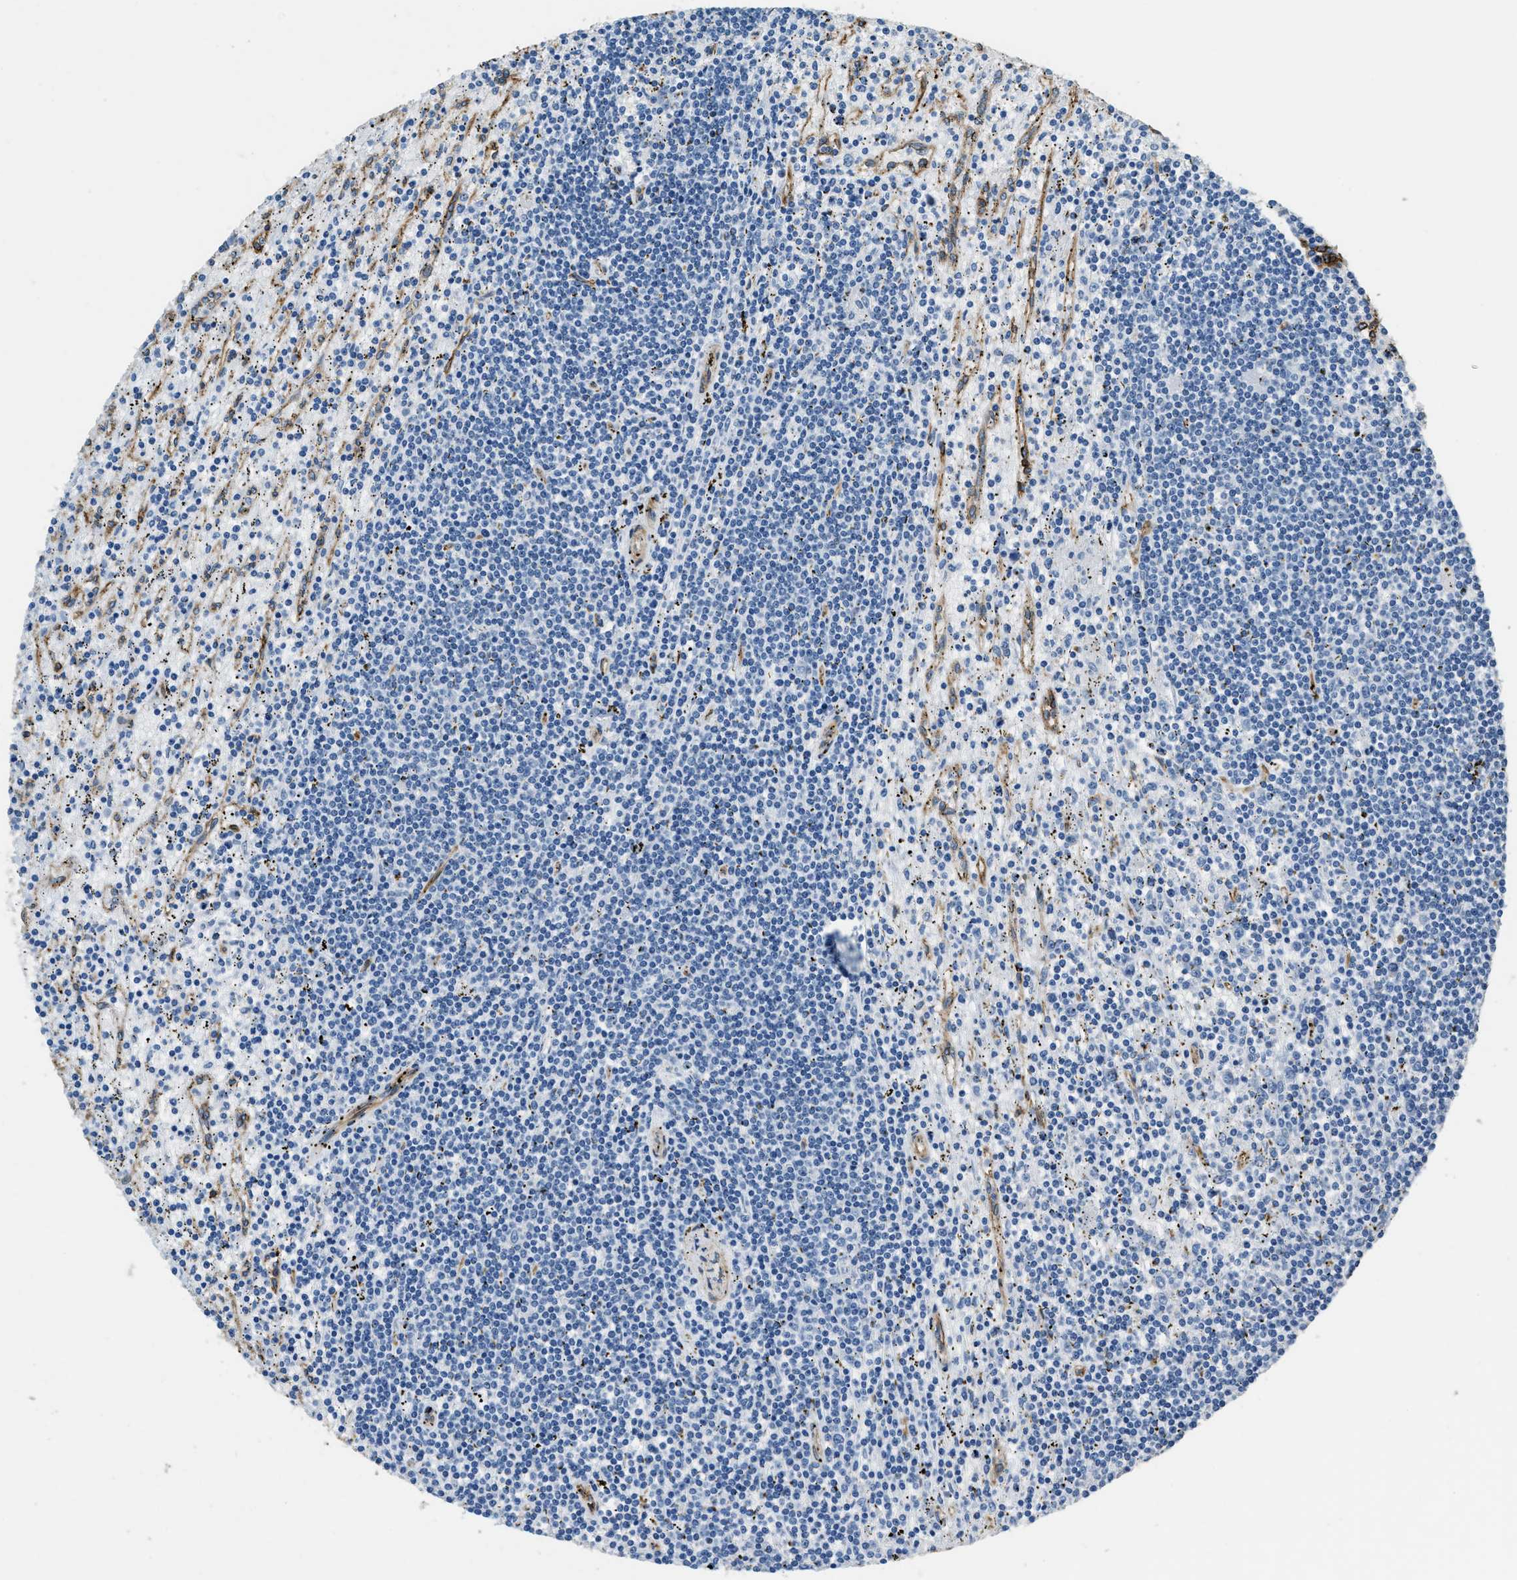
{"staining": {"intensity": "negative", "quantity": "none", "location": "none"}, "tissue": "lymphoma", "cell_type": "Tumor cells", "image_type": "cancer", "snomed": [{"axis": "morphology", "description": "Malignant lymphoma, non-Hodgkin's type, Low grade"}, {"axis": "topography", "description": "Spleen"}], "caption": "High magnification brightfield microscopy of lymphoma stained with DAB (brown) and counterstained with hematoxylin (blue): tumor cells show no significant positivity.", "gene": "TMEM43", "patient": {"sex": "male", "age": 76}}